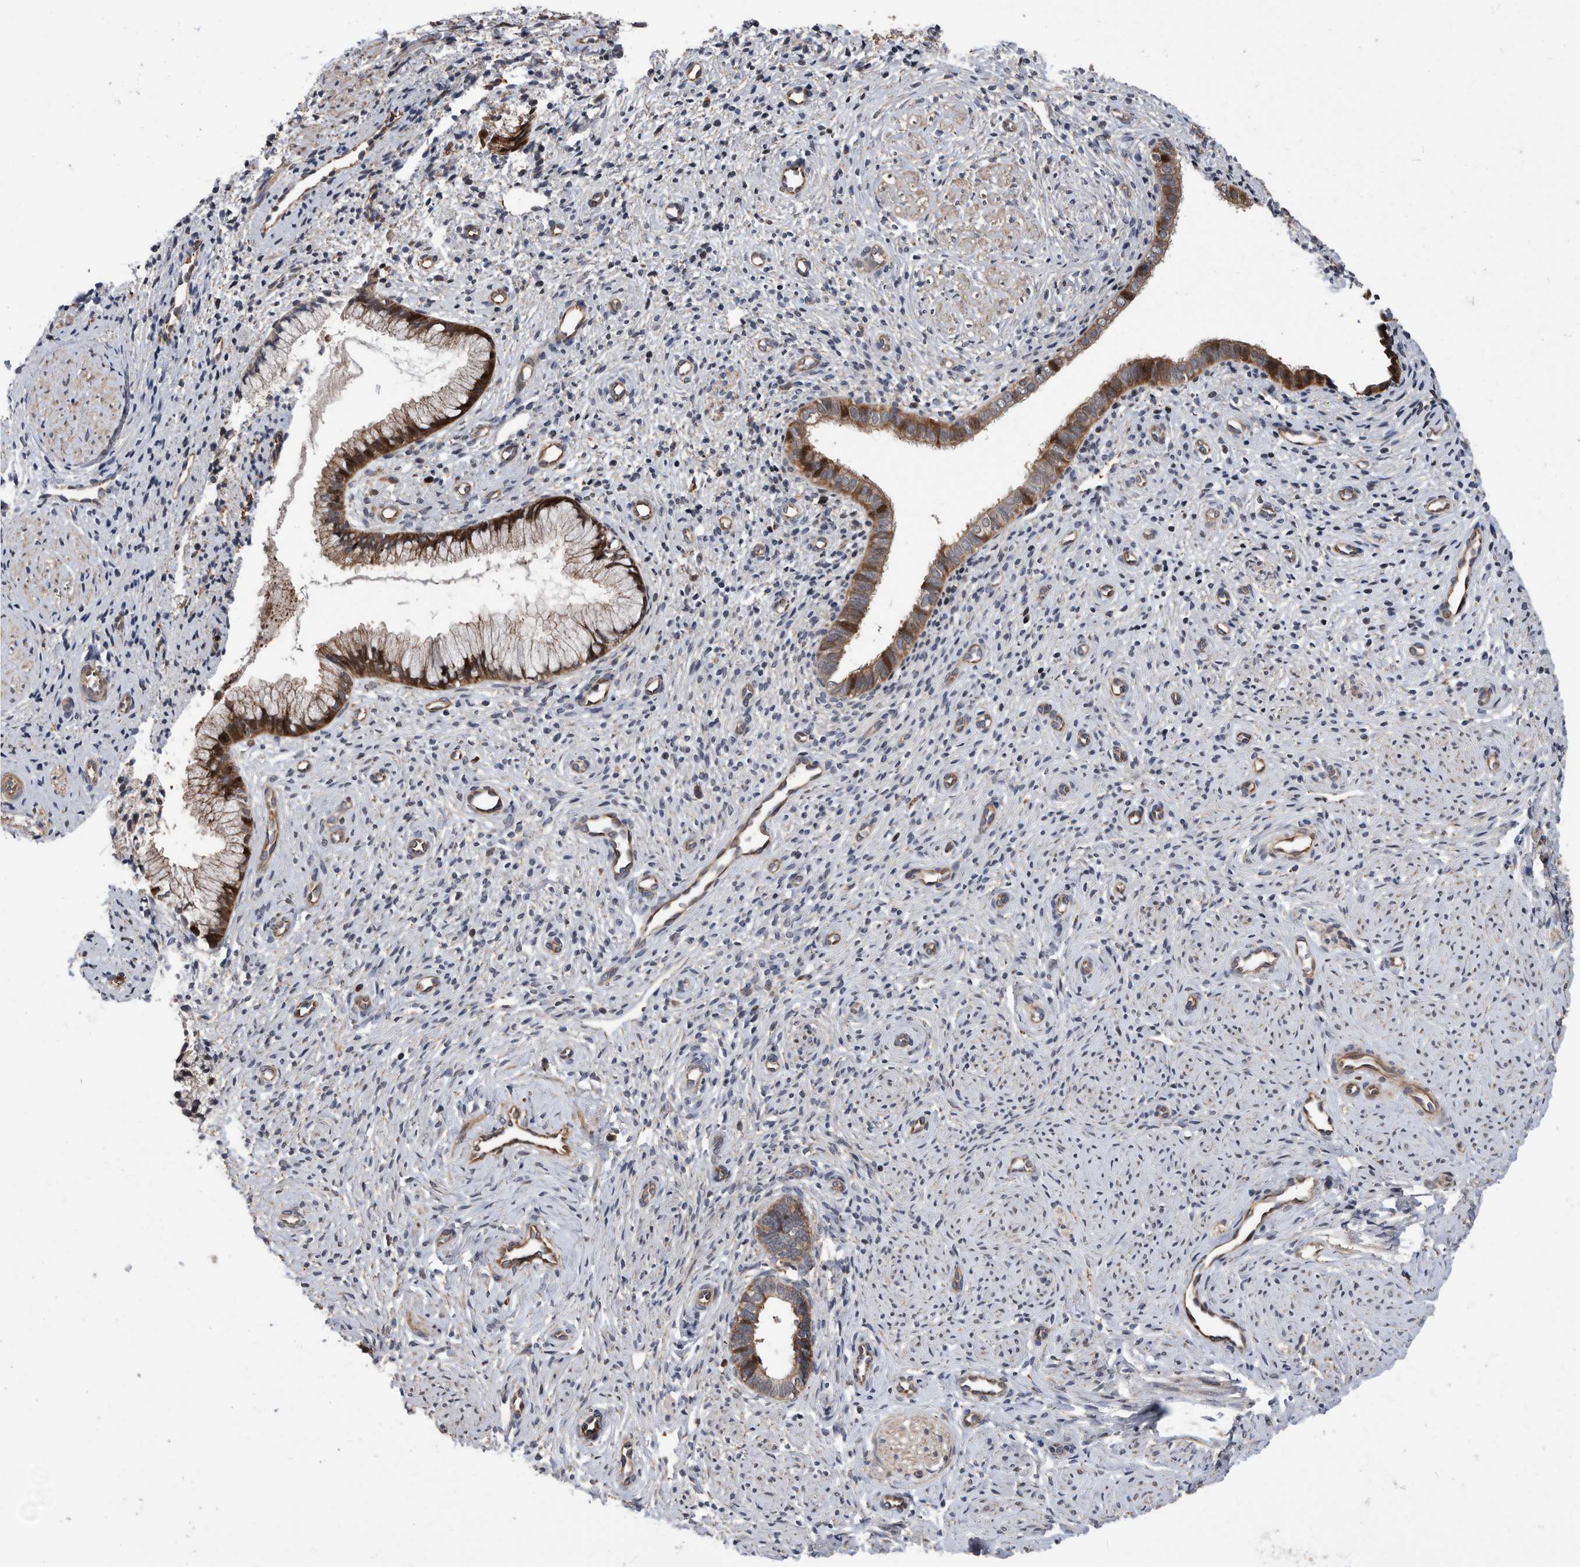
{"staining": {"intensity": "strong", "quantity": "25%-75%", "location": "cytoplasmic/membranous"}, "tissue": "cervix", "cell_type": "Glandular cells", "image_type": "normal", "snomed": [{"axis": "morphology", "description": "Normal tissue, NOS"}, {"axis": "topography", "description": "Cervix"}], "caption": "IHC (DAB) staining of normal cervix reveals strong cytoplasmic/membranous protein positivity in about 25%-75% of glandular cells.", "gene": "SERINC2", "patient": {"sex": "female", "age": 27}}